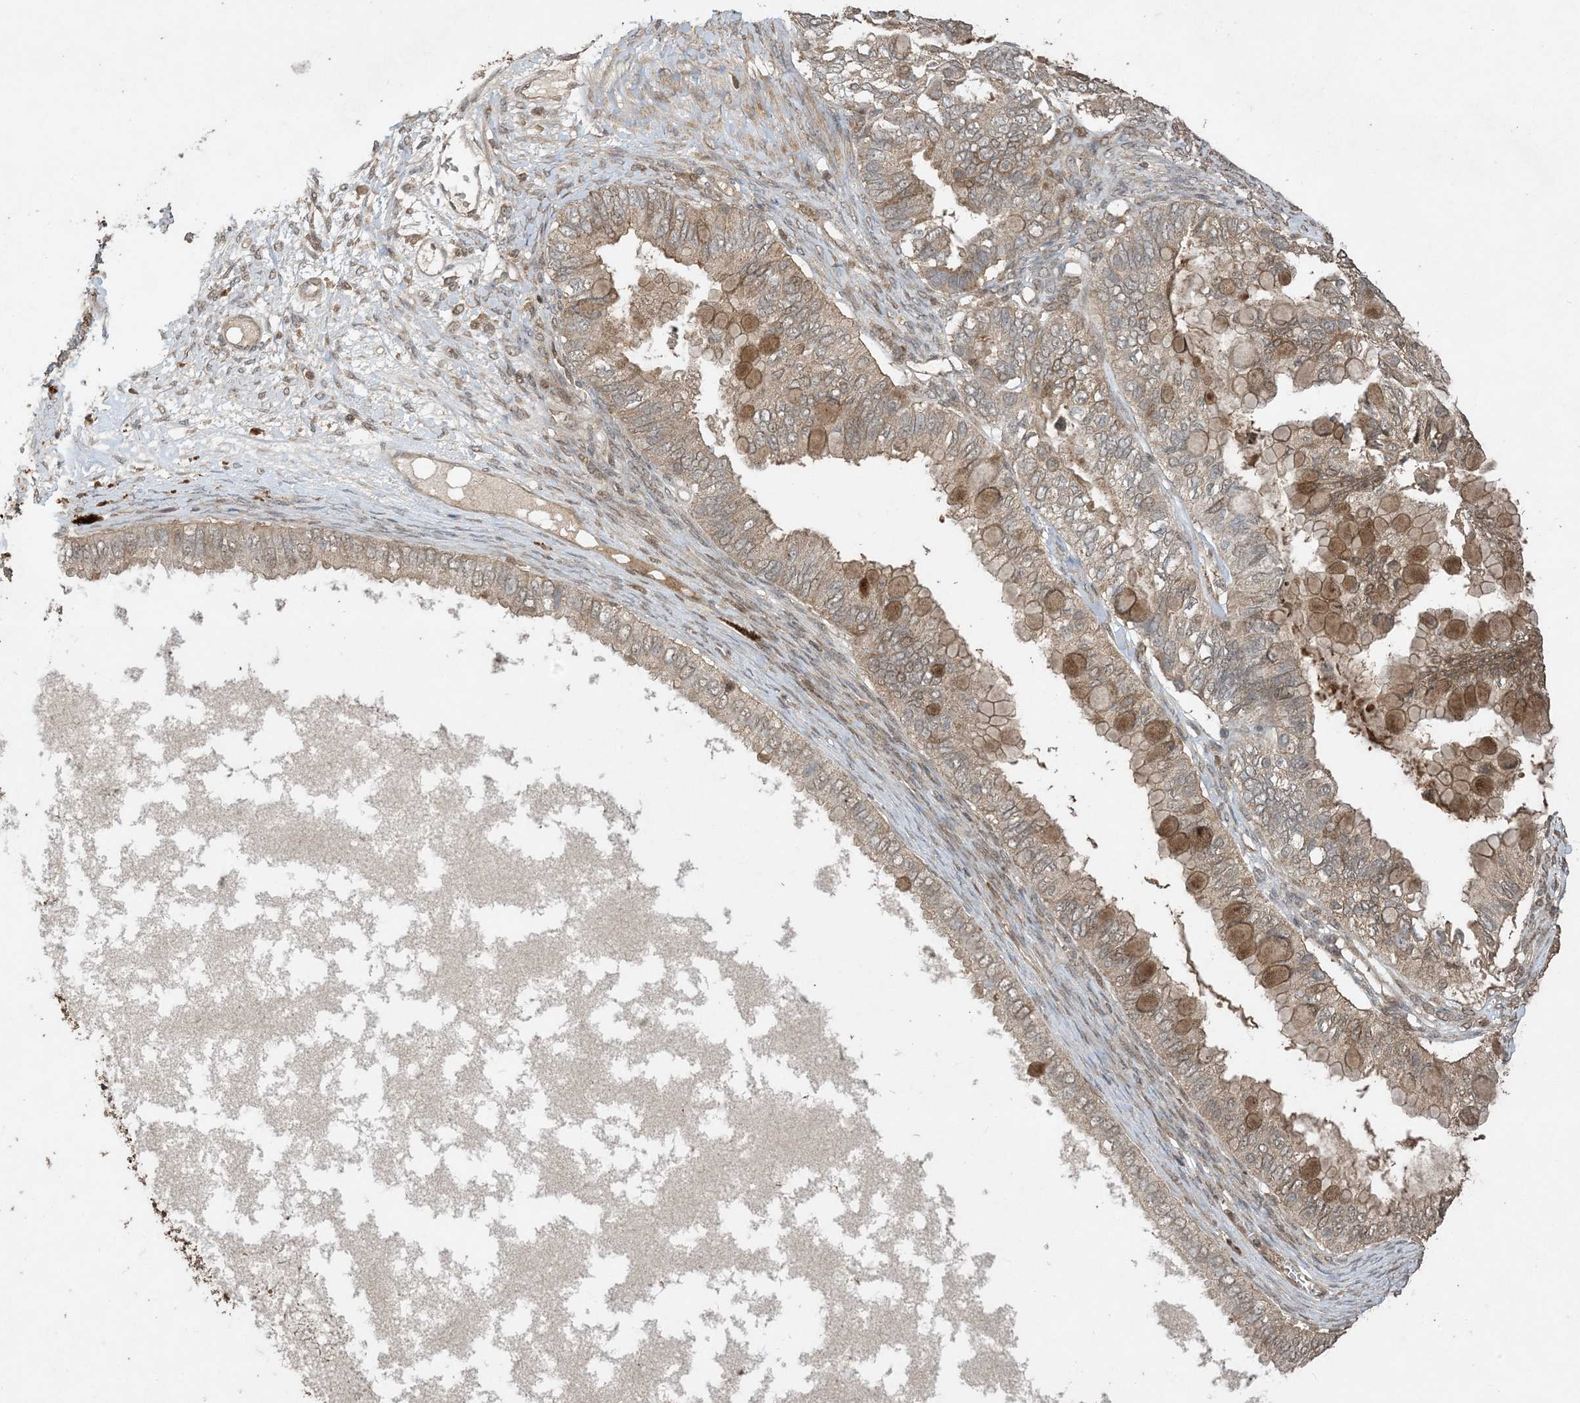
{"staining": {"intensity": "moderate", "quantity": "25%-75%", "location": "cytoplasmic/membranous"}, "tissue": "ovarian cancer", "cell_type": "Tumor cells", "image_type": "cancer", "snomed": [{"axis": "morphology", "description": "Cystadenocarcinoma, mucinous, NOS"}, {"axis": "topography", "description": "Ovary"}], "caption": "Ovarian cancer stained with DAB (3,3'-diaminobenzidine) IHC shows medium levels of moderate cytoplasmic/membranous staining in about 25%-75% of tumor cells.", "gene": "EFCAB8", "patient": {"sex": "female", "age": 80}}